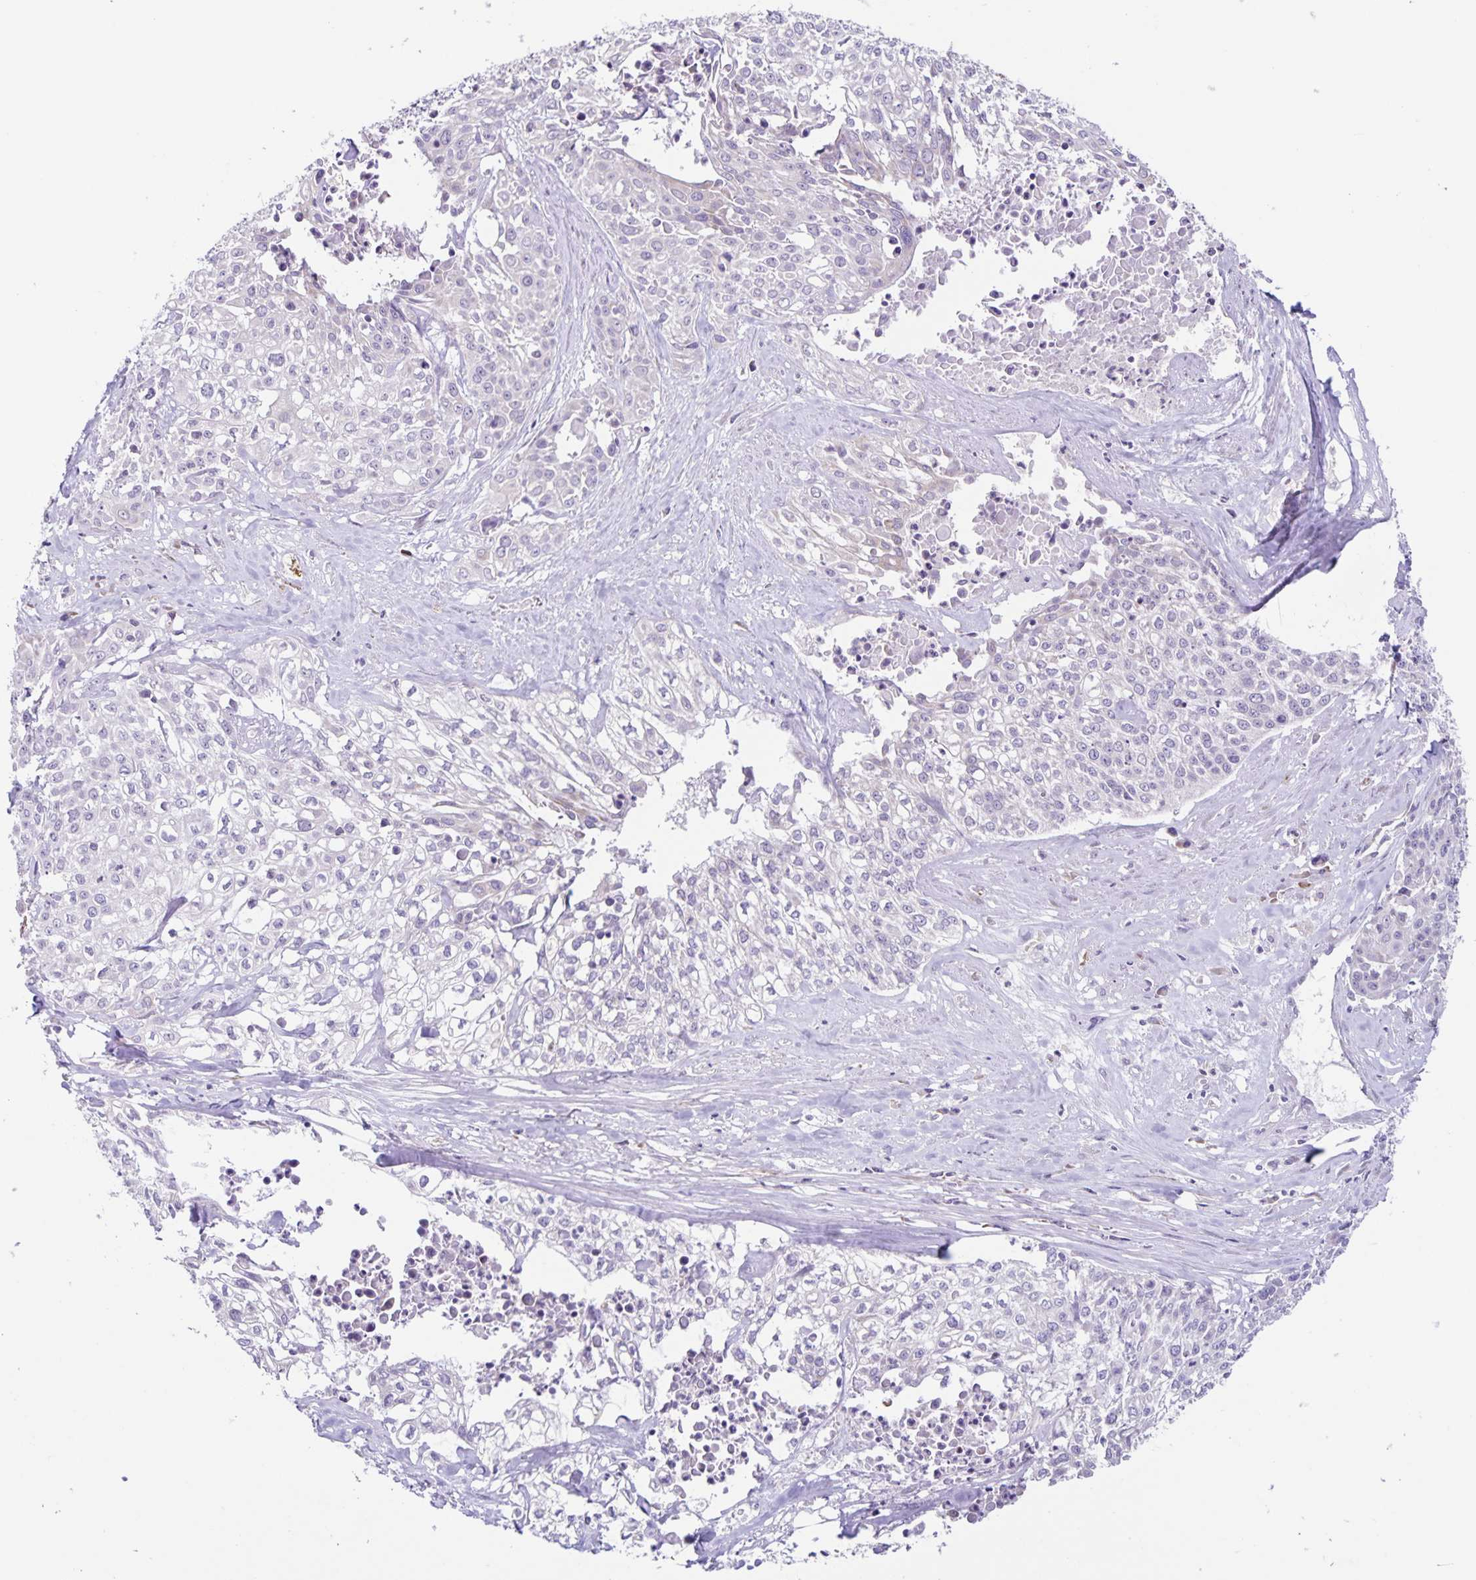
{"staining": {"intensity": "negative", "quantity": "none", "location": "none"}, "tissue": "cervical cancer", "cell_type": "Tumor cells", "image_type": "cancer", "snomed": [{"axis": "morphology", "description": "Squamous cell carcinoma, NOS"}, {"axis": "topography", "description": "Cervix"}], "caption": "Micrograph shows no protein positivity in tumor cells of cervical cancer (squamous cell carcinoma) tissue.", "gene": "STPG4", "patient": {"sex": "female", "age": 39}}